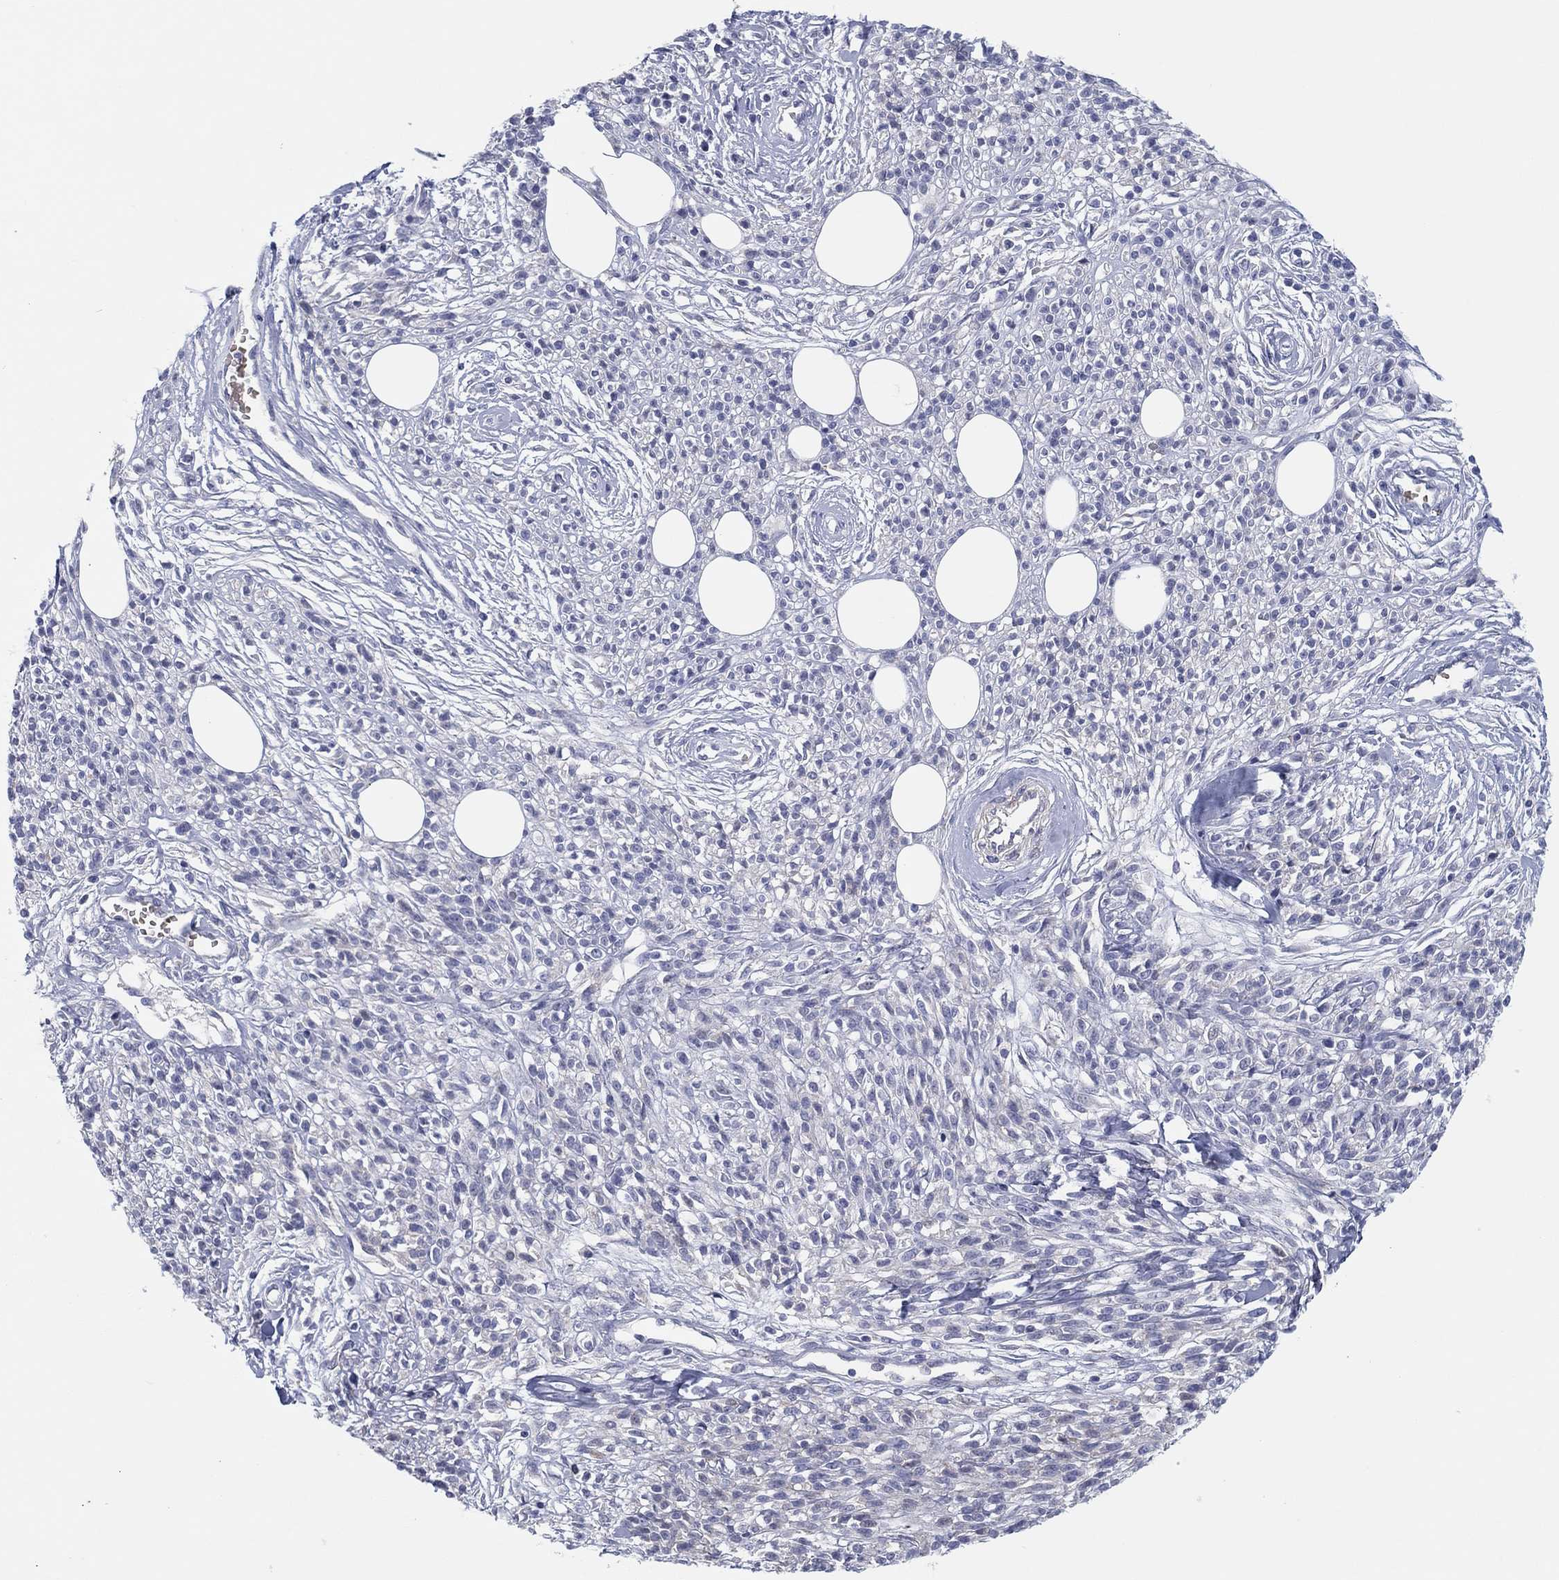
{"staining": {"intensity": "negative", "quantity": "none", "location": "none"}, "tissue": "melanoma", "cell_type": "Tumor cells", "image_type": "cancer", "snomed": [{"axis": "morphology", "description": "Malignant melanoma, NOS"}, {"axis": "topography", "description": "Skin"}, {"axis": "topography", "description": "Skin of trunk"}], "caption": "Photomicrograph shows no significant protein positivity in tumor cells of malignant melanoma.", "gene": "HEATR4", "patient": {"sex": "male", "age": 74}}